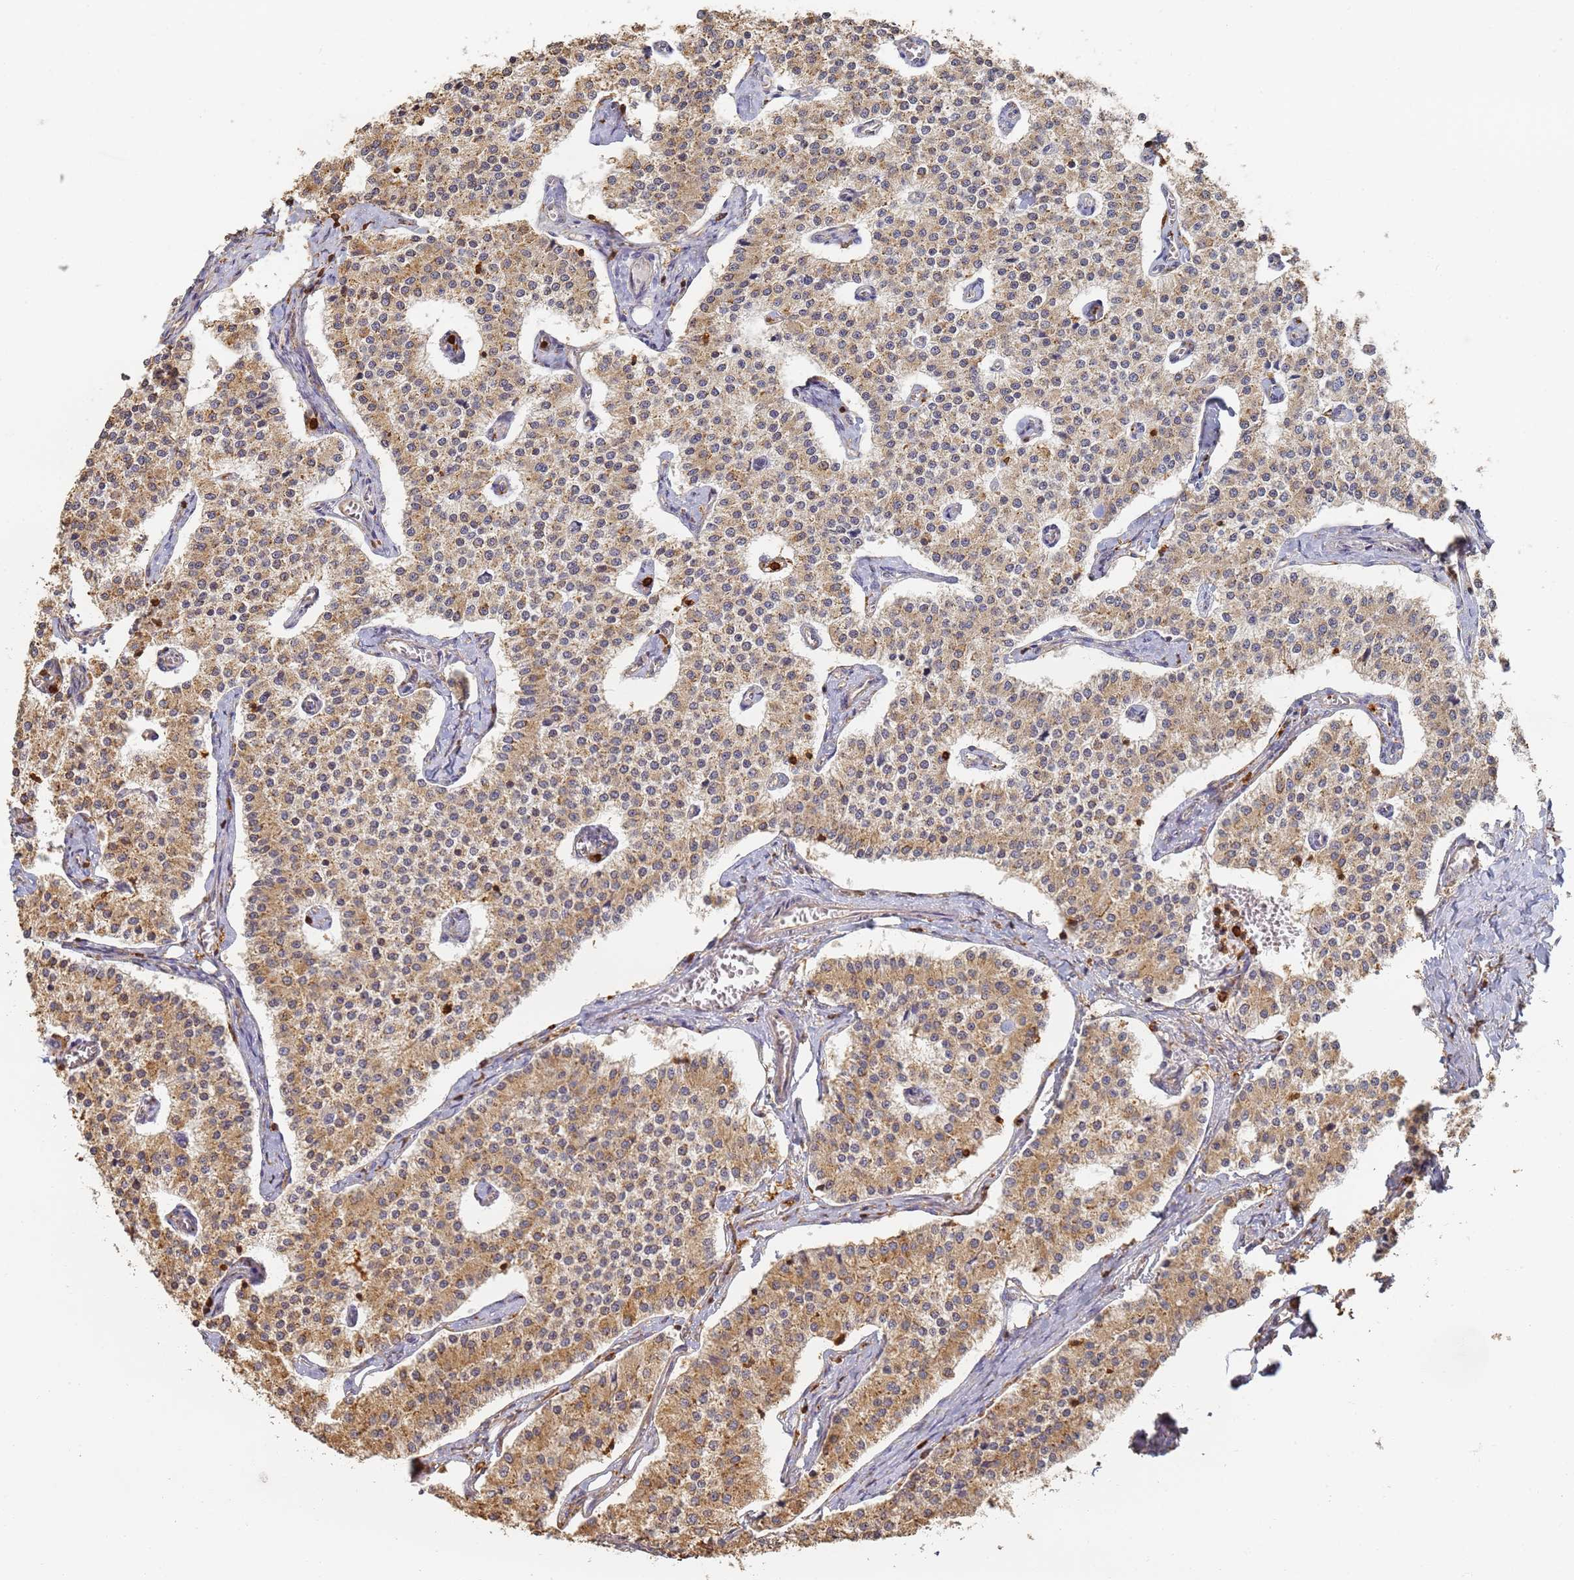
{"staining": {"intensity": "moderate", "quantity": ">75%", "location": "cytoplasmic/membranous"}, "tissue": "carcinoid", "cell_type": "Tumor cells", "image_type": "cancer", "snomed": [{"axis": "morphology", "description": "Carcinoid, malignant, NOS"}, {"axis": "topography", "description": "Colon"}], "caption": "Immunohistochemistry of malignant carcinoid demonstrates medium levels of moderate cytoplasmic/membranous staining in about >75% of tumor cells.", "gene": "BIN2", "patient": {"sex": "female", "age": 52}}